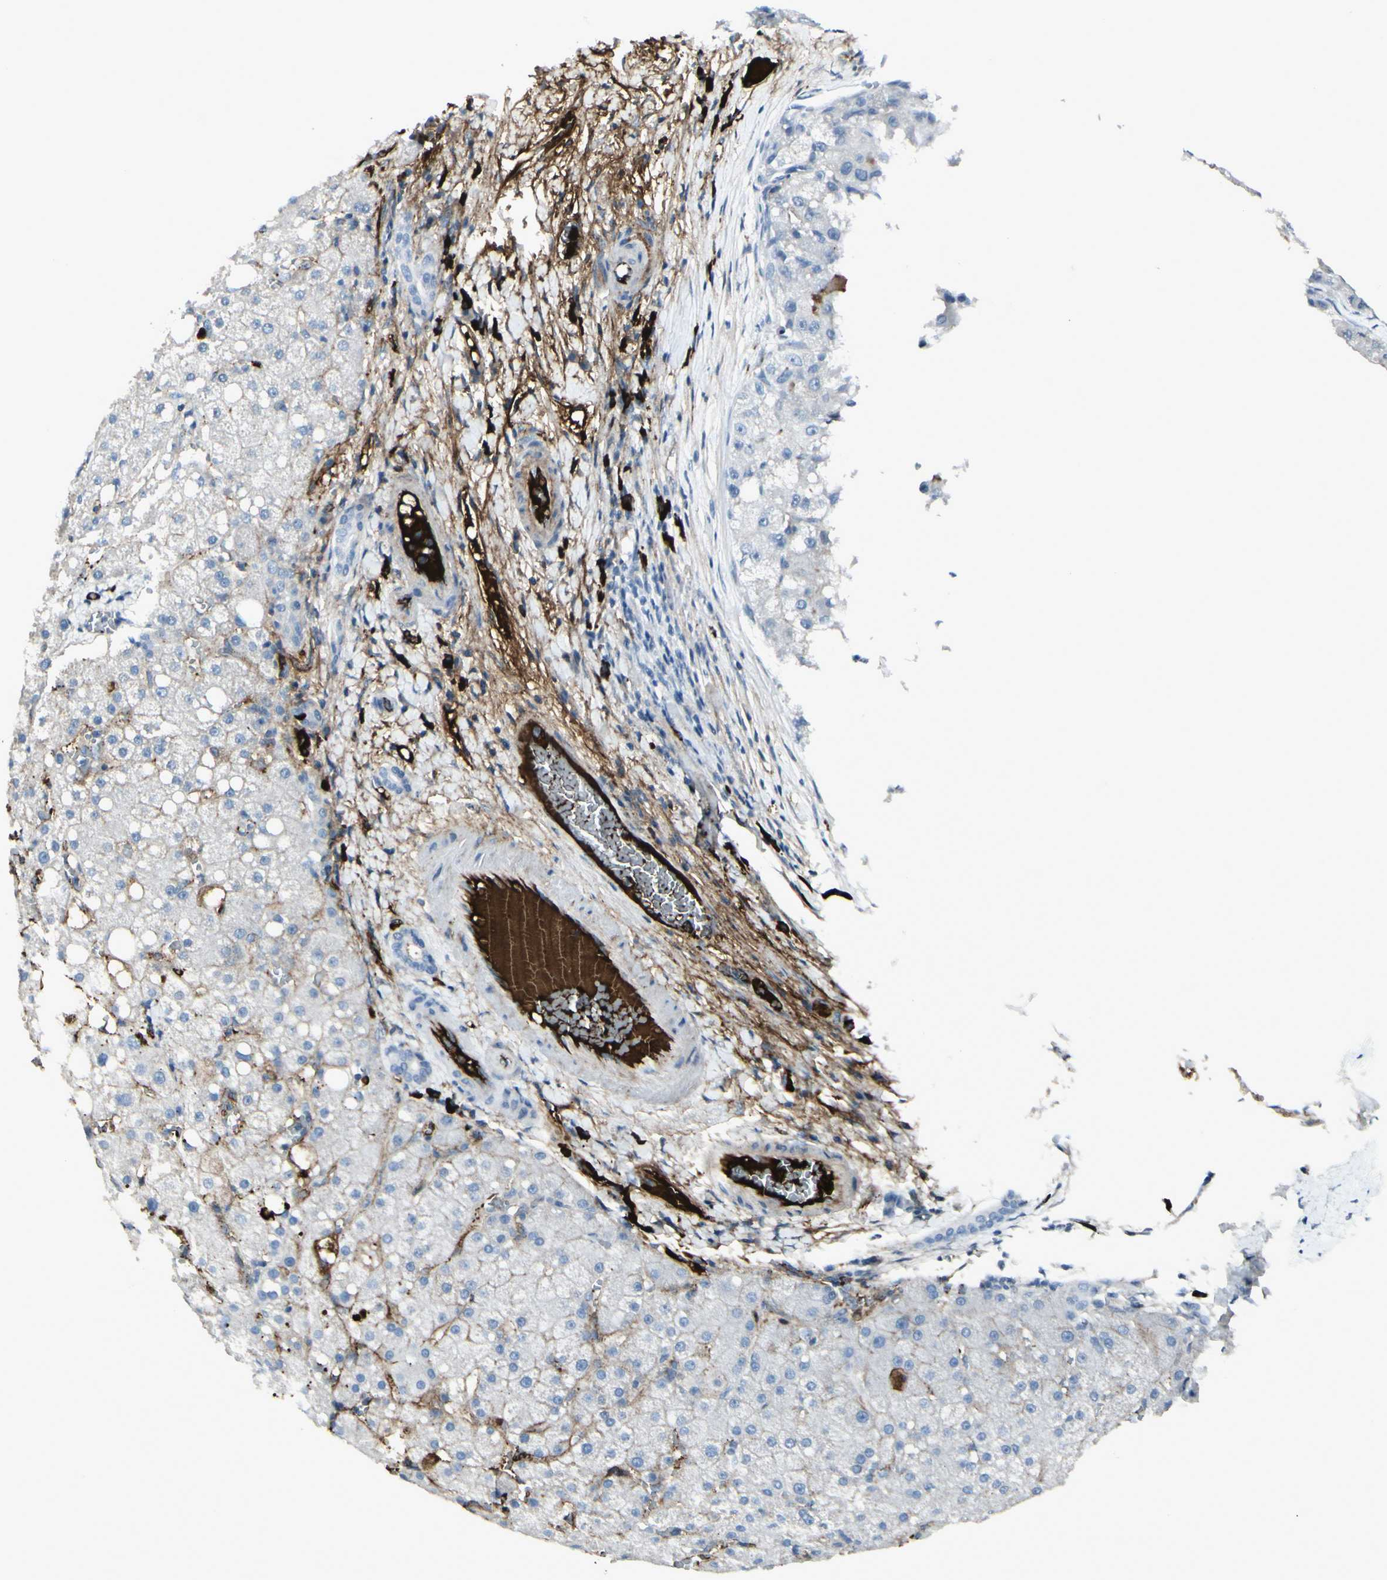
{"staining": {"intensity": "weak", "quantity": "<25%", "location": "cytoplasmic/membranous"}, "tissue": "liver cancer", "cell_type": "Tumor cells", "image_type": "cancer", "snomed": [{"axis": "morphology", "description": "Carcinoma, Hepatocellular, NOS"}, {"axis": "topography", "description": "Liver"}], "caption": "High magnification brightfield microscopy of liver hepatocellular carcinoma stained with DAB (3,3'-diaminobenzidine) (brown) and counterstained with hematoxylin (blue): tumor cells show no significant positivity.", "gene": "IGHG1", "patient": {"sex": "male", "age": 80}}